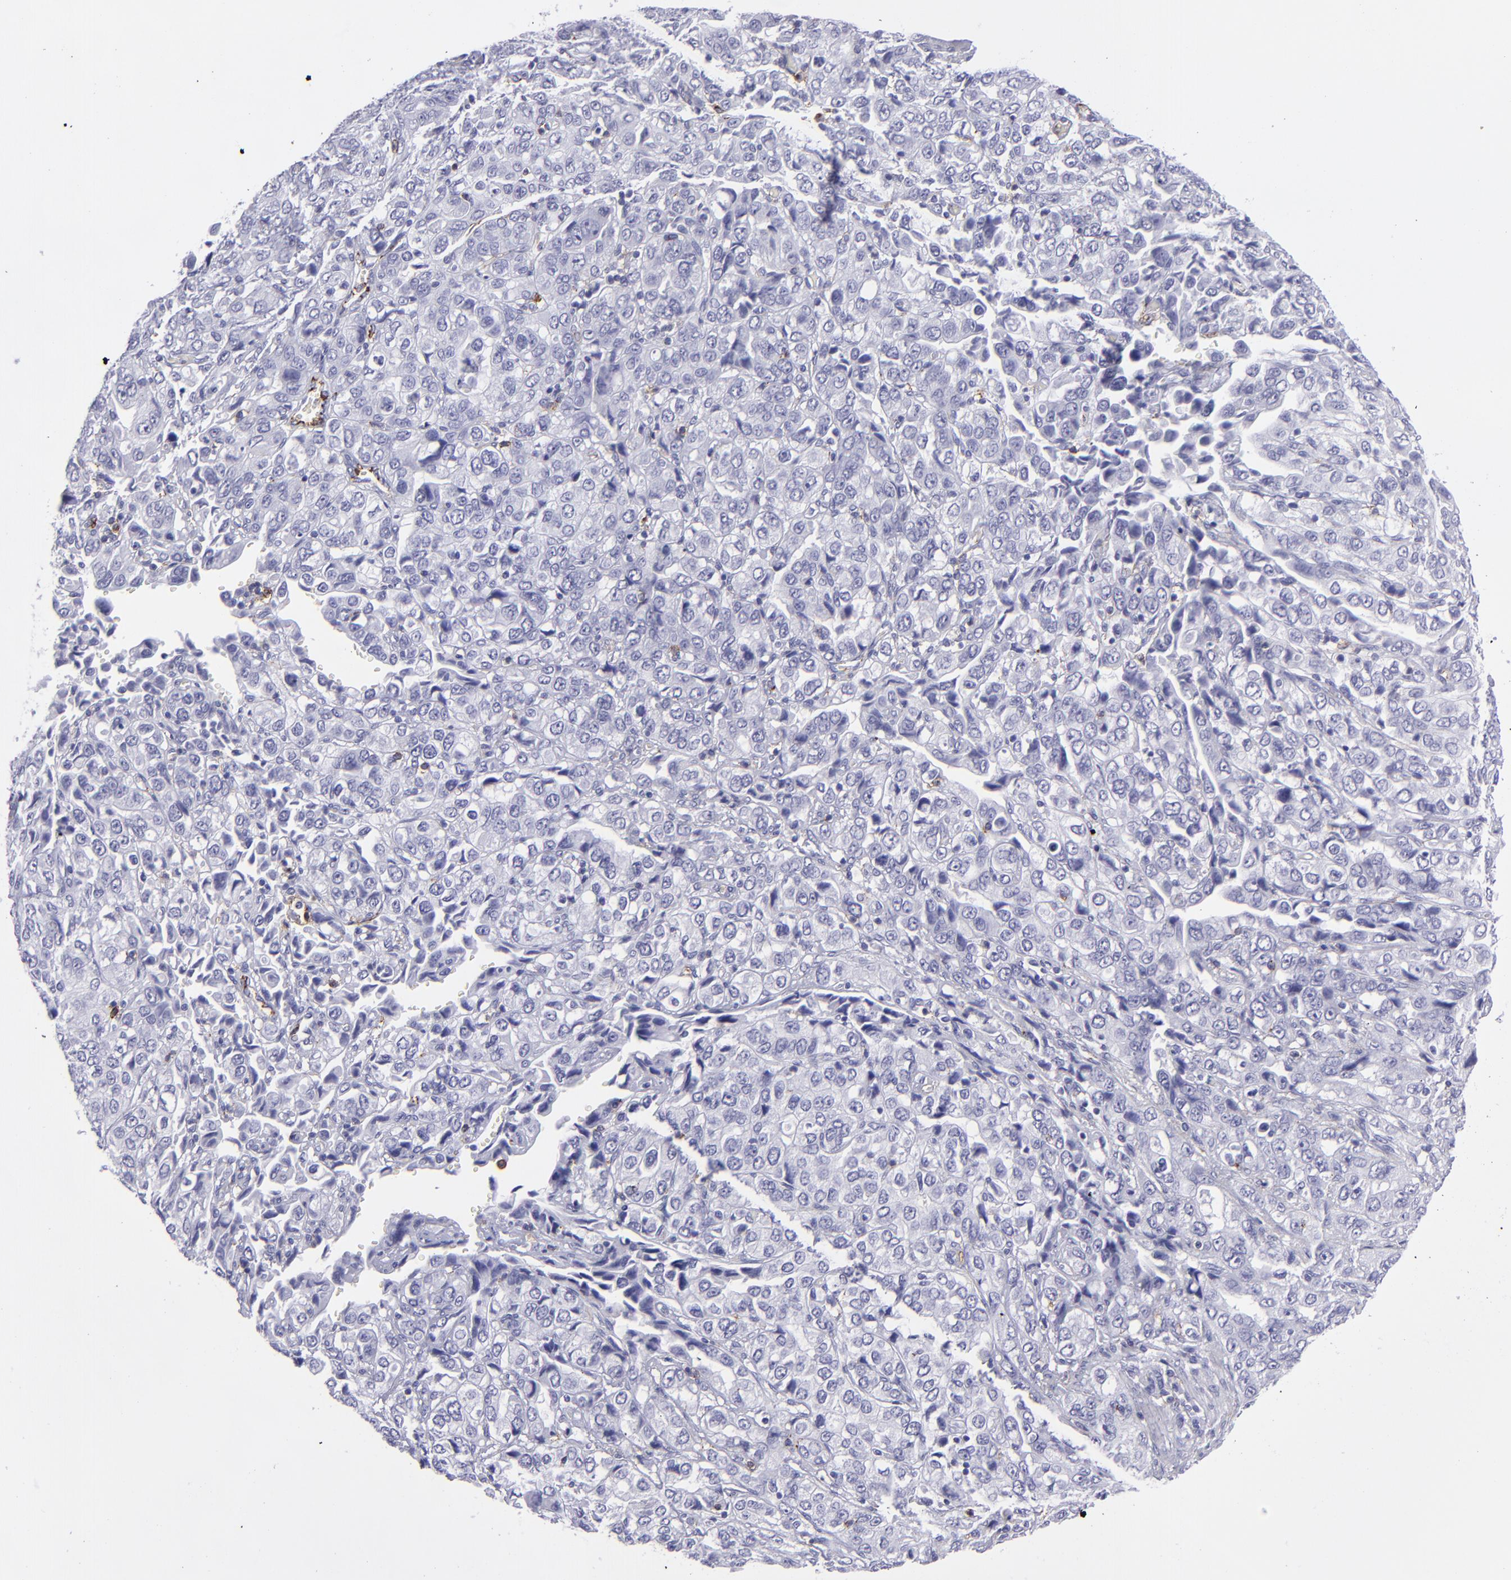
{"staining": {"intensity": "negative", "quantity": "none", "location": "none"}, "tissue": "stomach cancer", "cell_type": "Tumor cells", "image_type": "cancer", "snomed": [{"axis": "morphology", "description": "Adenocarcinoma, NOS"}, {"axis": "topography", "description": "Stomach, upper"}], "caption": "IHC of human stomach cancer exhibits no expression in tumor cells.", "gene": "SELPLG", "patient": {"sex": "male", "age": 76}}